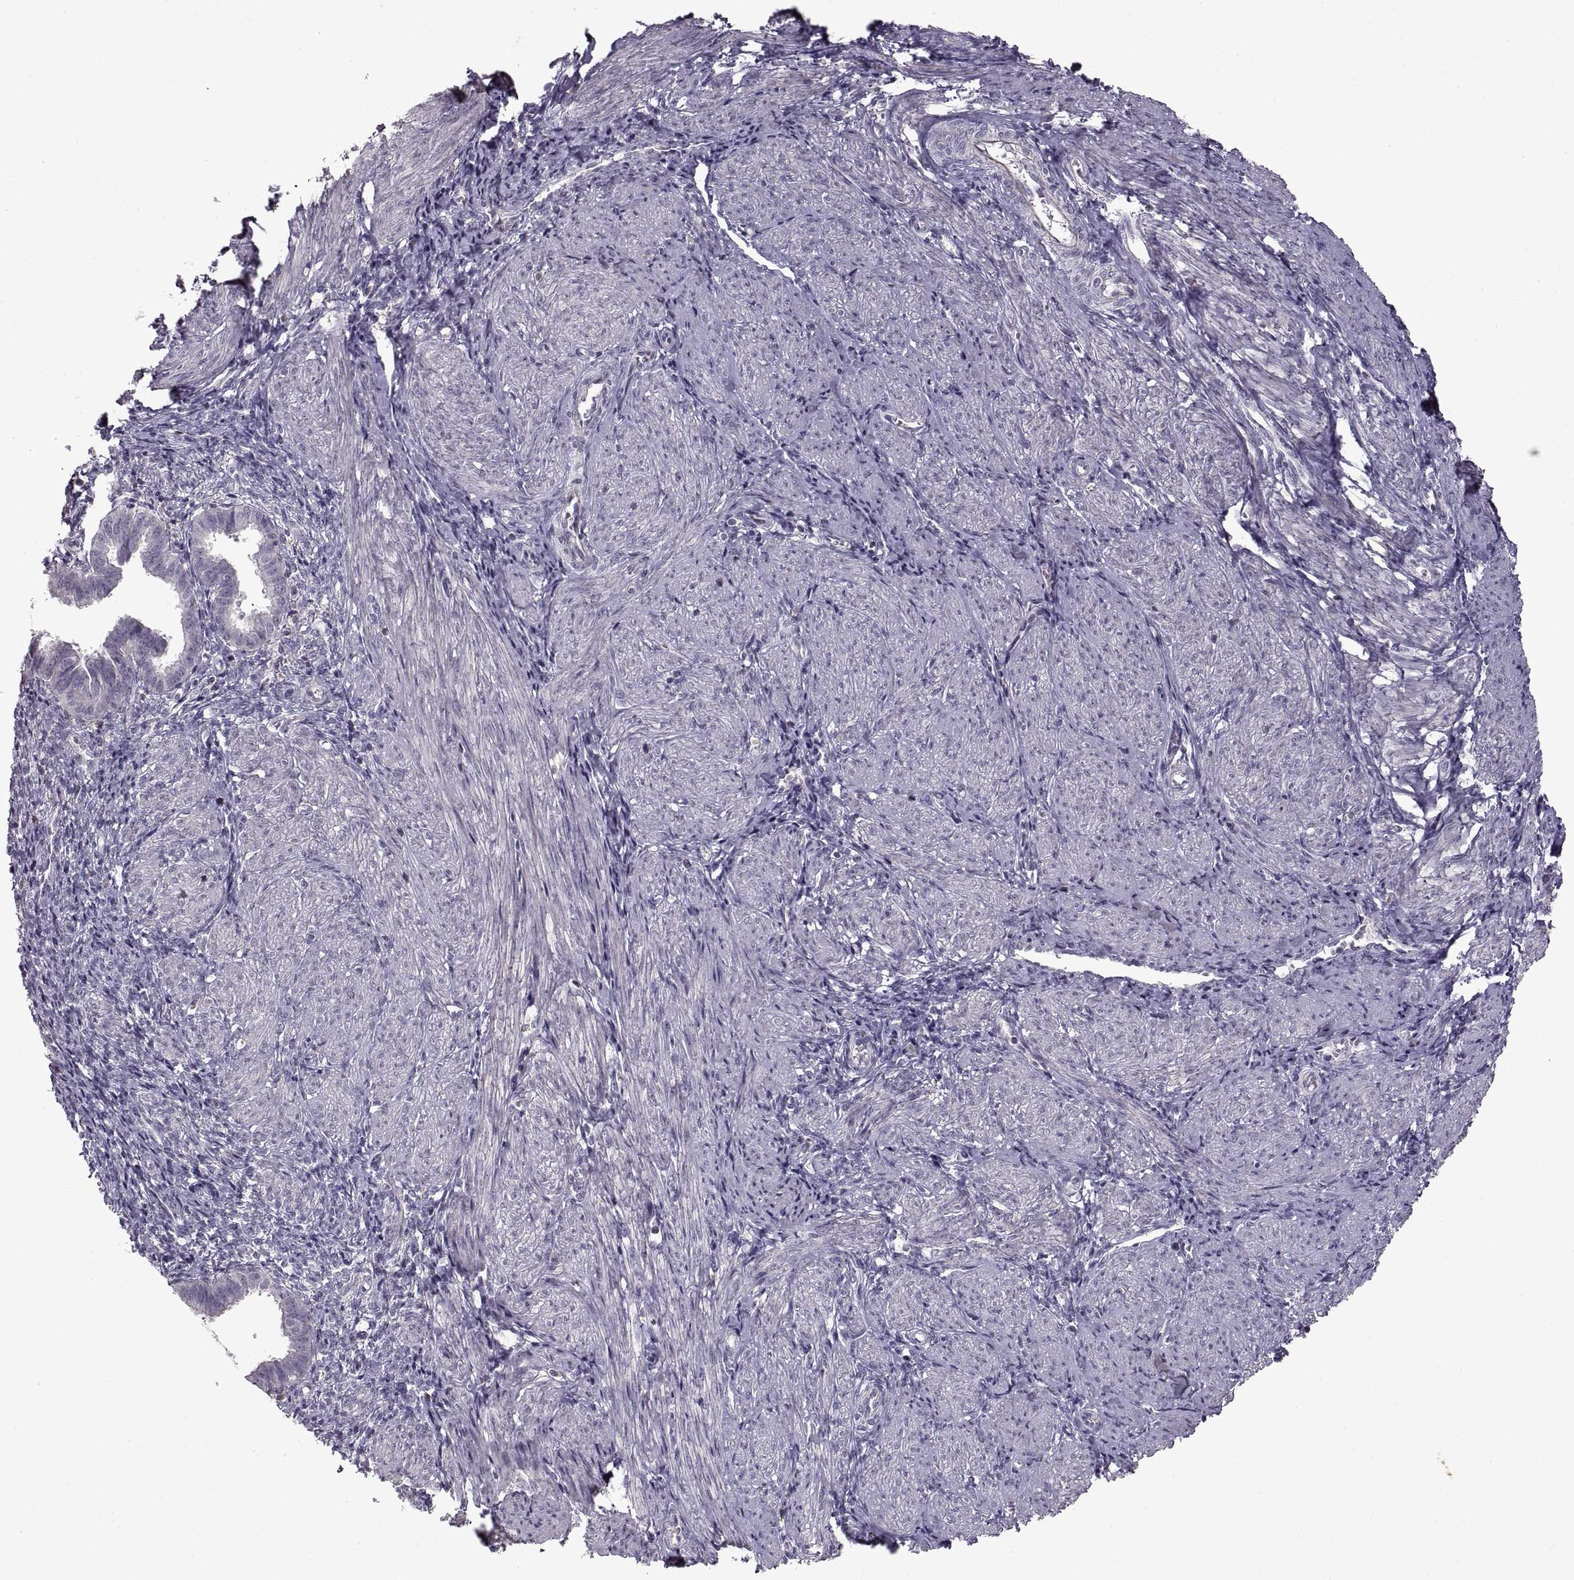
{"staining": {"intensity": "negative", "quantity": "none", "location": "none"}, "tissue": "endometrium", "cell_type": "Cells in endometrial stroma", "image_type": "normal", "snomed": [{"axis": "morphology", "description": "Normal tissue, NOS"}, {"axis": "topography", "description": "Endometrium"}], "caption": "IHC image of benign endometrium stained for a protein (brown), which demonstrates no expression in cells in endometrial stroma. The staining is performed using DAB brown chromogen with nuclei counter-stained in using hematoxylin.", "gene": "ADAM11", "patient": {"sex": "female", "age": 37}}